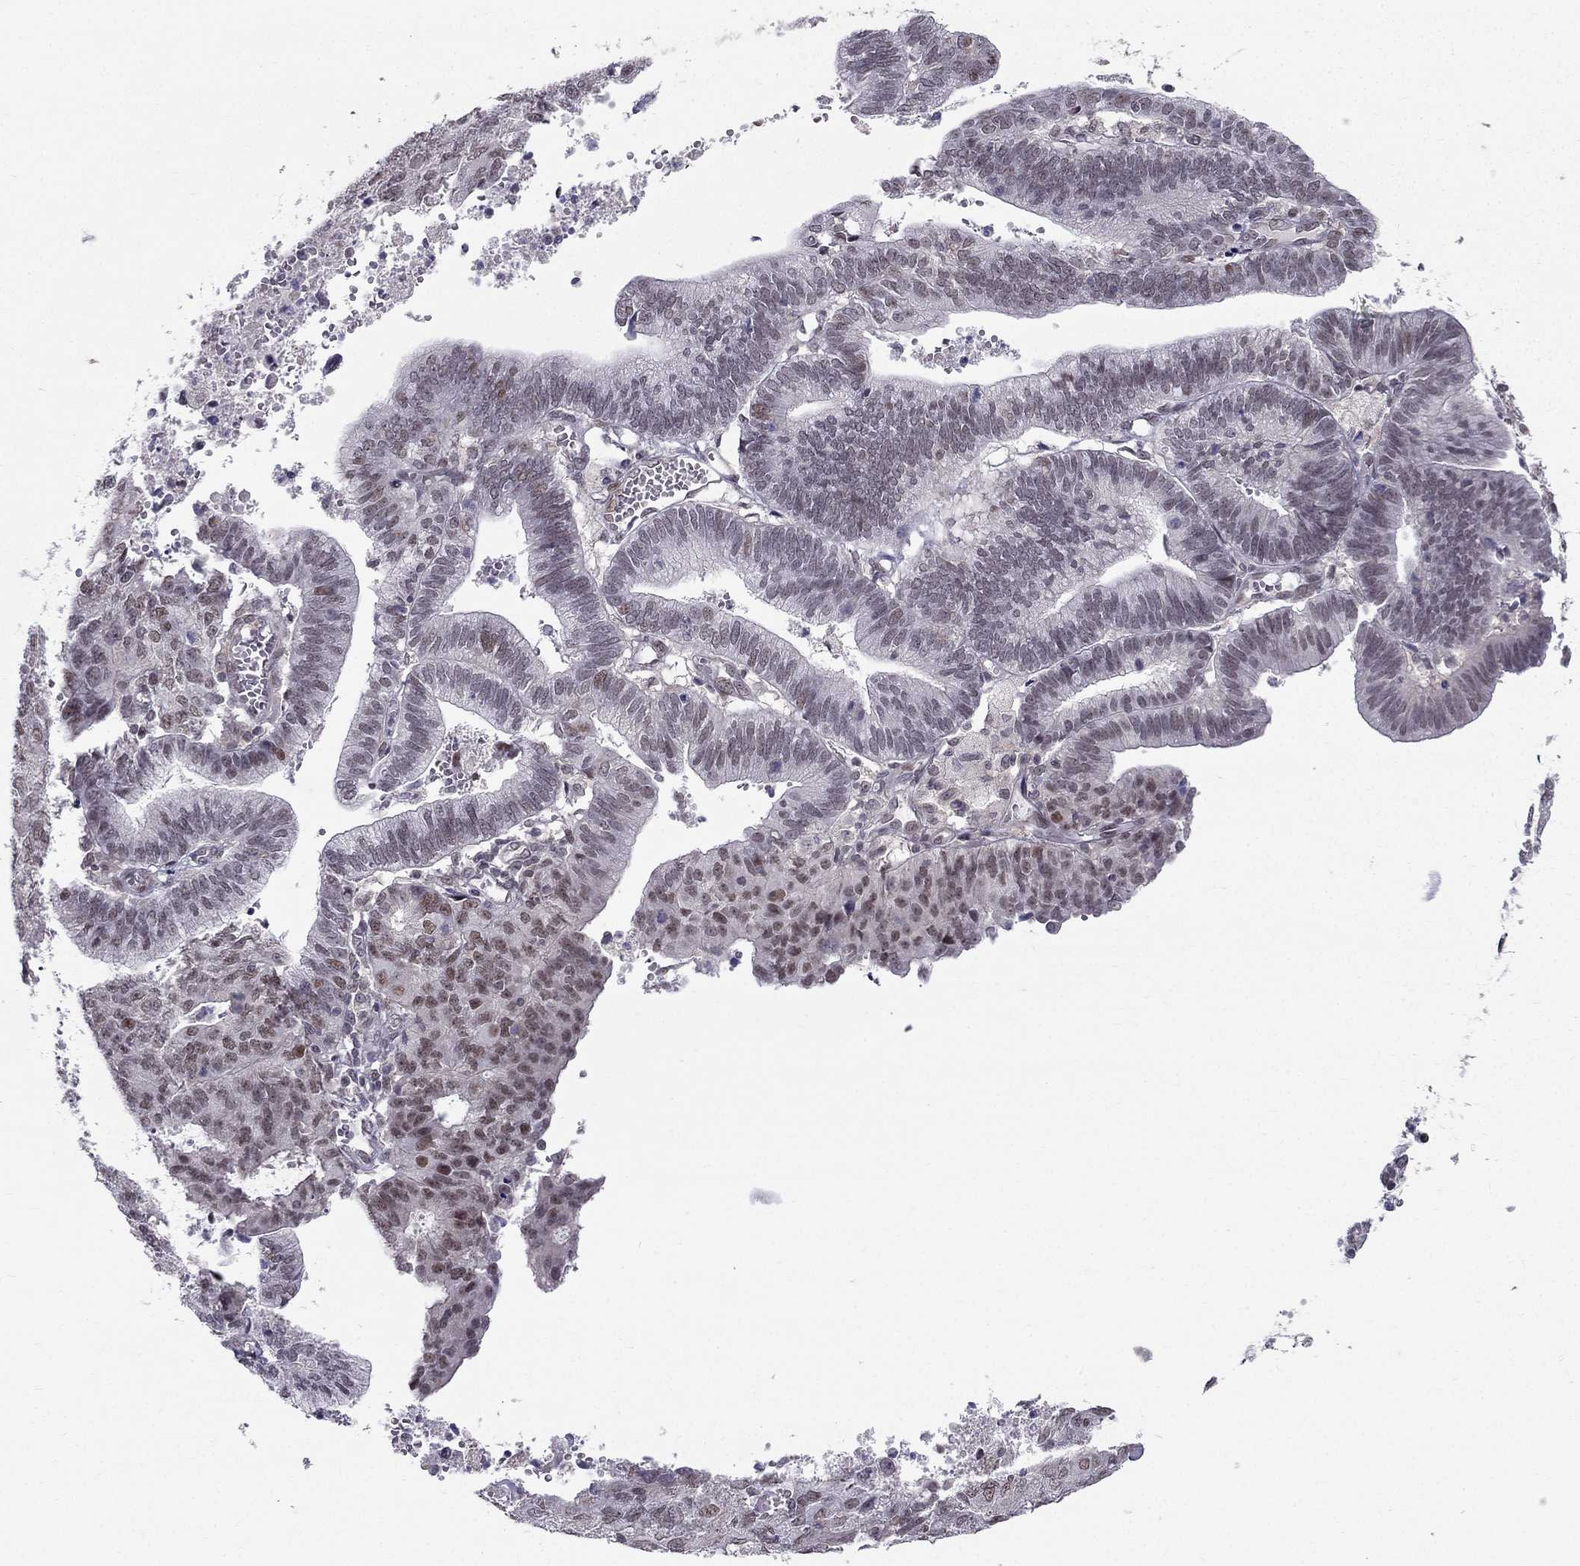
{"staining": {"intensity": "weak", "quantity": "<25%", "location": "nuclear"}, "tissue": "endometrial cancer", "cell_type": "Tumor cells", "image_type": "cancer", "snomed": [{"axis": "morphology", "description": "Adenocarcinoma, NOS"}, {"axis": "topography", "description": "Endometrium"}], "caption": "This micrograph is of endometrial adenocarcinoma stained with immunohistochemistry to label a protein in brown with the nuclei are counter-stained blue. There is no expression in tumor cells. (Immunohistochemistry (ihc), brightfield microscopy, high magnification).", "gene": "RPRD2", "patient": {"sex": "female", "age": 82}}